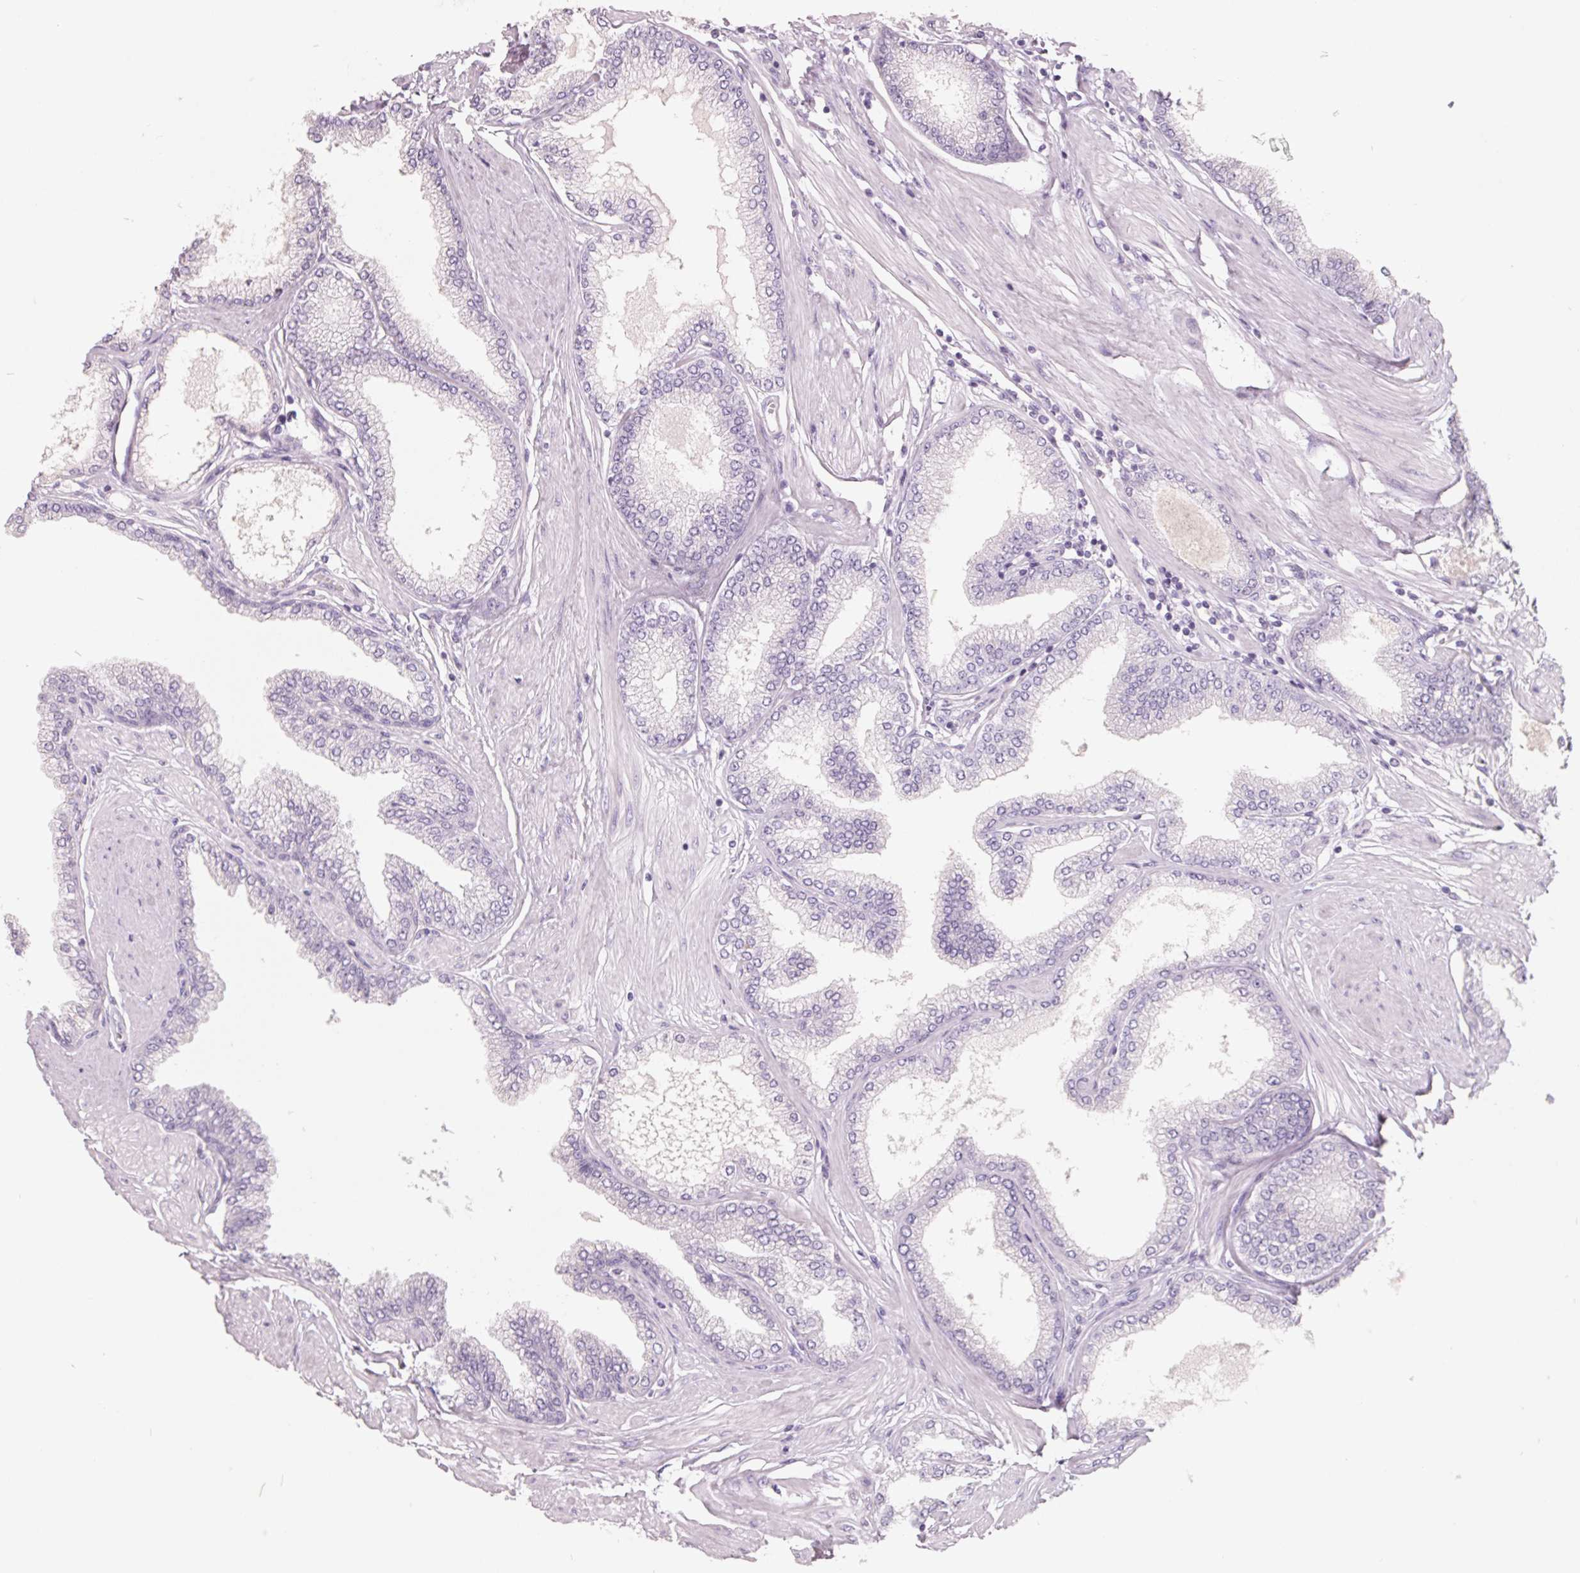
{"staining": {"intensity": "negative", "quantity": "none", "location": "none"}, "tissue": "prostate cancer", "cell_type": "Tumor cells", "image_type": "cancer", "snomed": [{"axis": "morphology", "description": "Adenocarcinoma, Low grade"}, {"axis": "topography", "description": "Prostate"}], "caption": "Micrograph shows no protein staining in tumor cells of prostate cancer tissue.", "gene": "FTCD", "patient": {"sex": "male", "age": 55}}